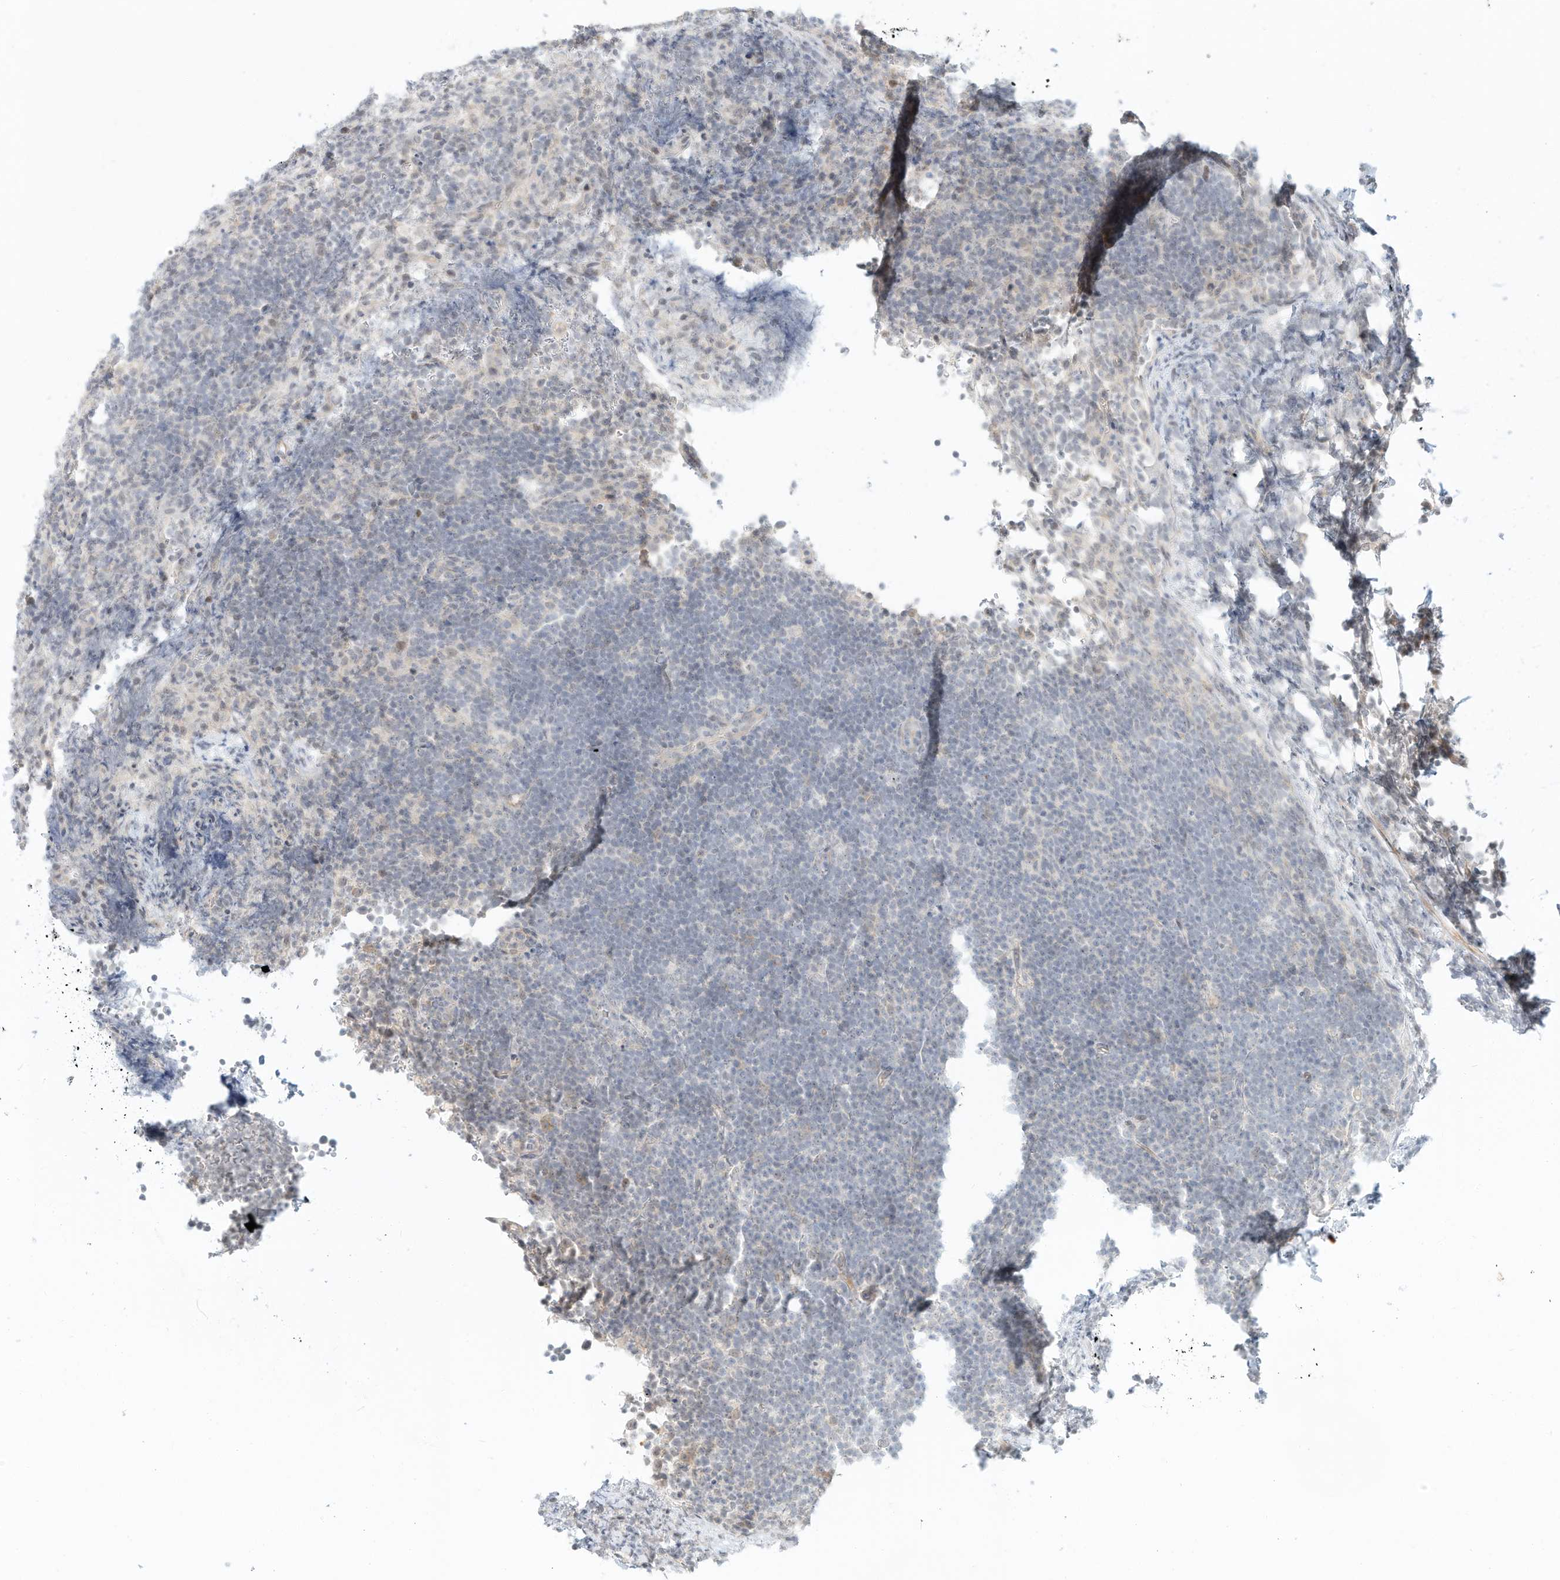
{"staining": {"intensity": "negative", "quantity": "none", "location": "none"}, "tissue": "lymphoma", "cell_type": "Tumor cells", "image_type": "cancer", "snomed": [{"axis": "morphology", "description": "Malignant lymphoma, non-Hodgkin's type, High grade"}, {"axis": "topography", "description": "Lymph node"}], "caption": "Immunohistochemistry (IHC) image of lymphoma stained for a protein (brown), which reveals no positivity in tumor cells.", "gene": "PAK6", "patient": {"sex": "male", "age": 13}}